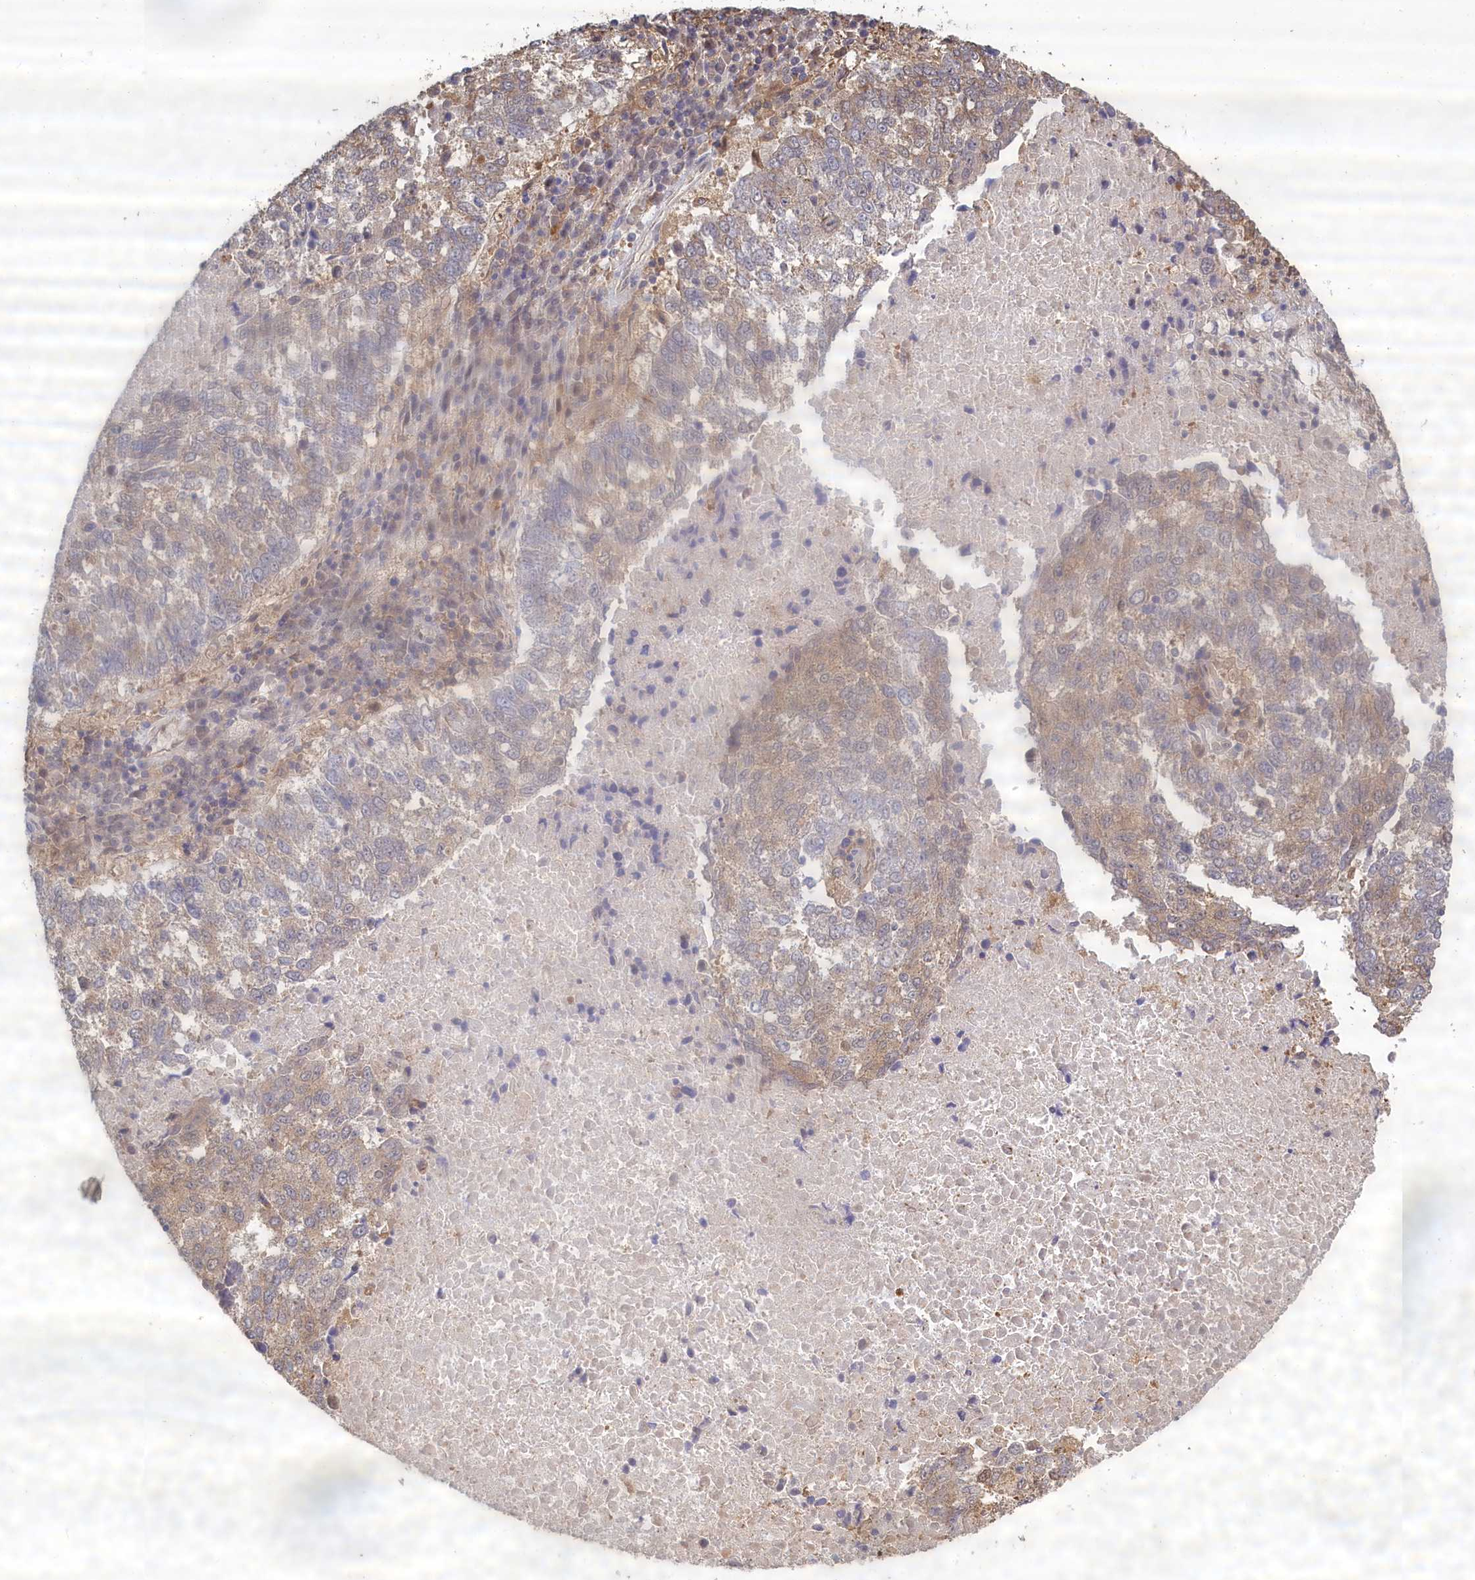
{"staining": {"intensity": "weak", "quantity": "25%-75%", "location": "cytoplasmic/membranous"}, "tissue": "lung cancer", "cell_type": "Tumor cells", "image_type": "cancer", "snomed": [{"axis": "morphology", "description": "Squamous cell carcinoma, NOS"}, {"axis": "topography", "description": "Lung"}], "caption": "The photomicrograph displays staining of lung cancer, revealing weak cytoplasmic/membranous protein staining (brown color) within tumor cells.", "gene": "UCHL3", "patient": {"sex": "male", "age": 73}}